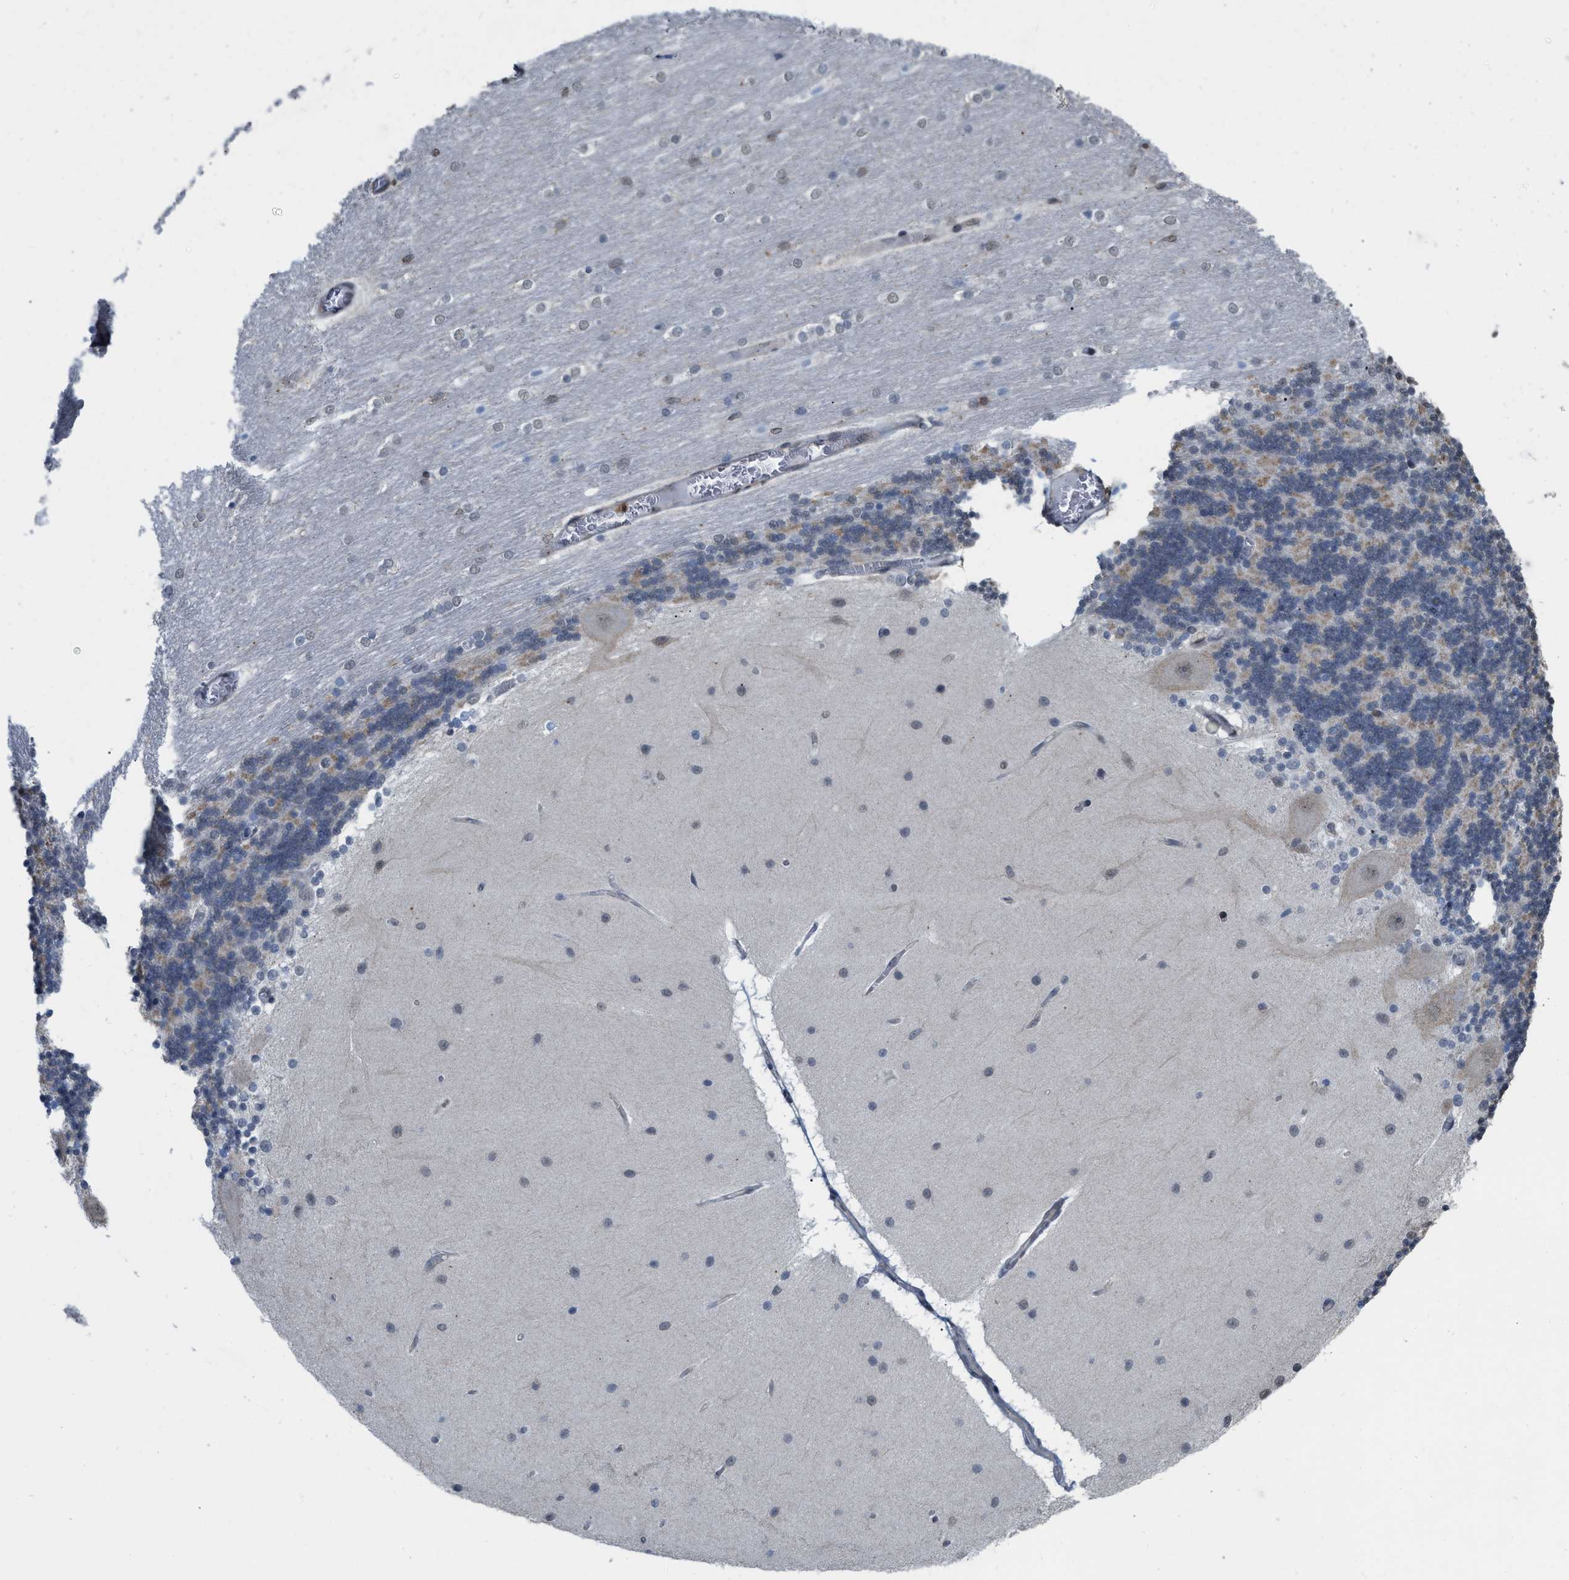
{"staining": {"intensity": "moderate", "quantity": "<25%", "location": "cytoplasmic/membranous"}, "tissue": "cerebellum", "cell_type": "Cells in granular layer", "image_type": "normal", "snomed": [{"axis": "morphology", "description": "Normal tissue, NOS"}, {"axis": "topography", "description": "Cerebellum"}], "caption": "IHC of unremarkable human cerebellum demonstrates low levels of moderate cytoplasmic/membranous expression in approximately <25% of cells in granular layer. The staining was performed using DAB (3,3'-diaminobenzidine), with brown indicating positive protein expression. Nuclei are stained blue with hematoxylin.", "gene": "BAIAP2L1", "patient": {"sex": "female", "age": 54}}